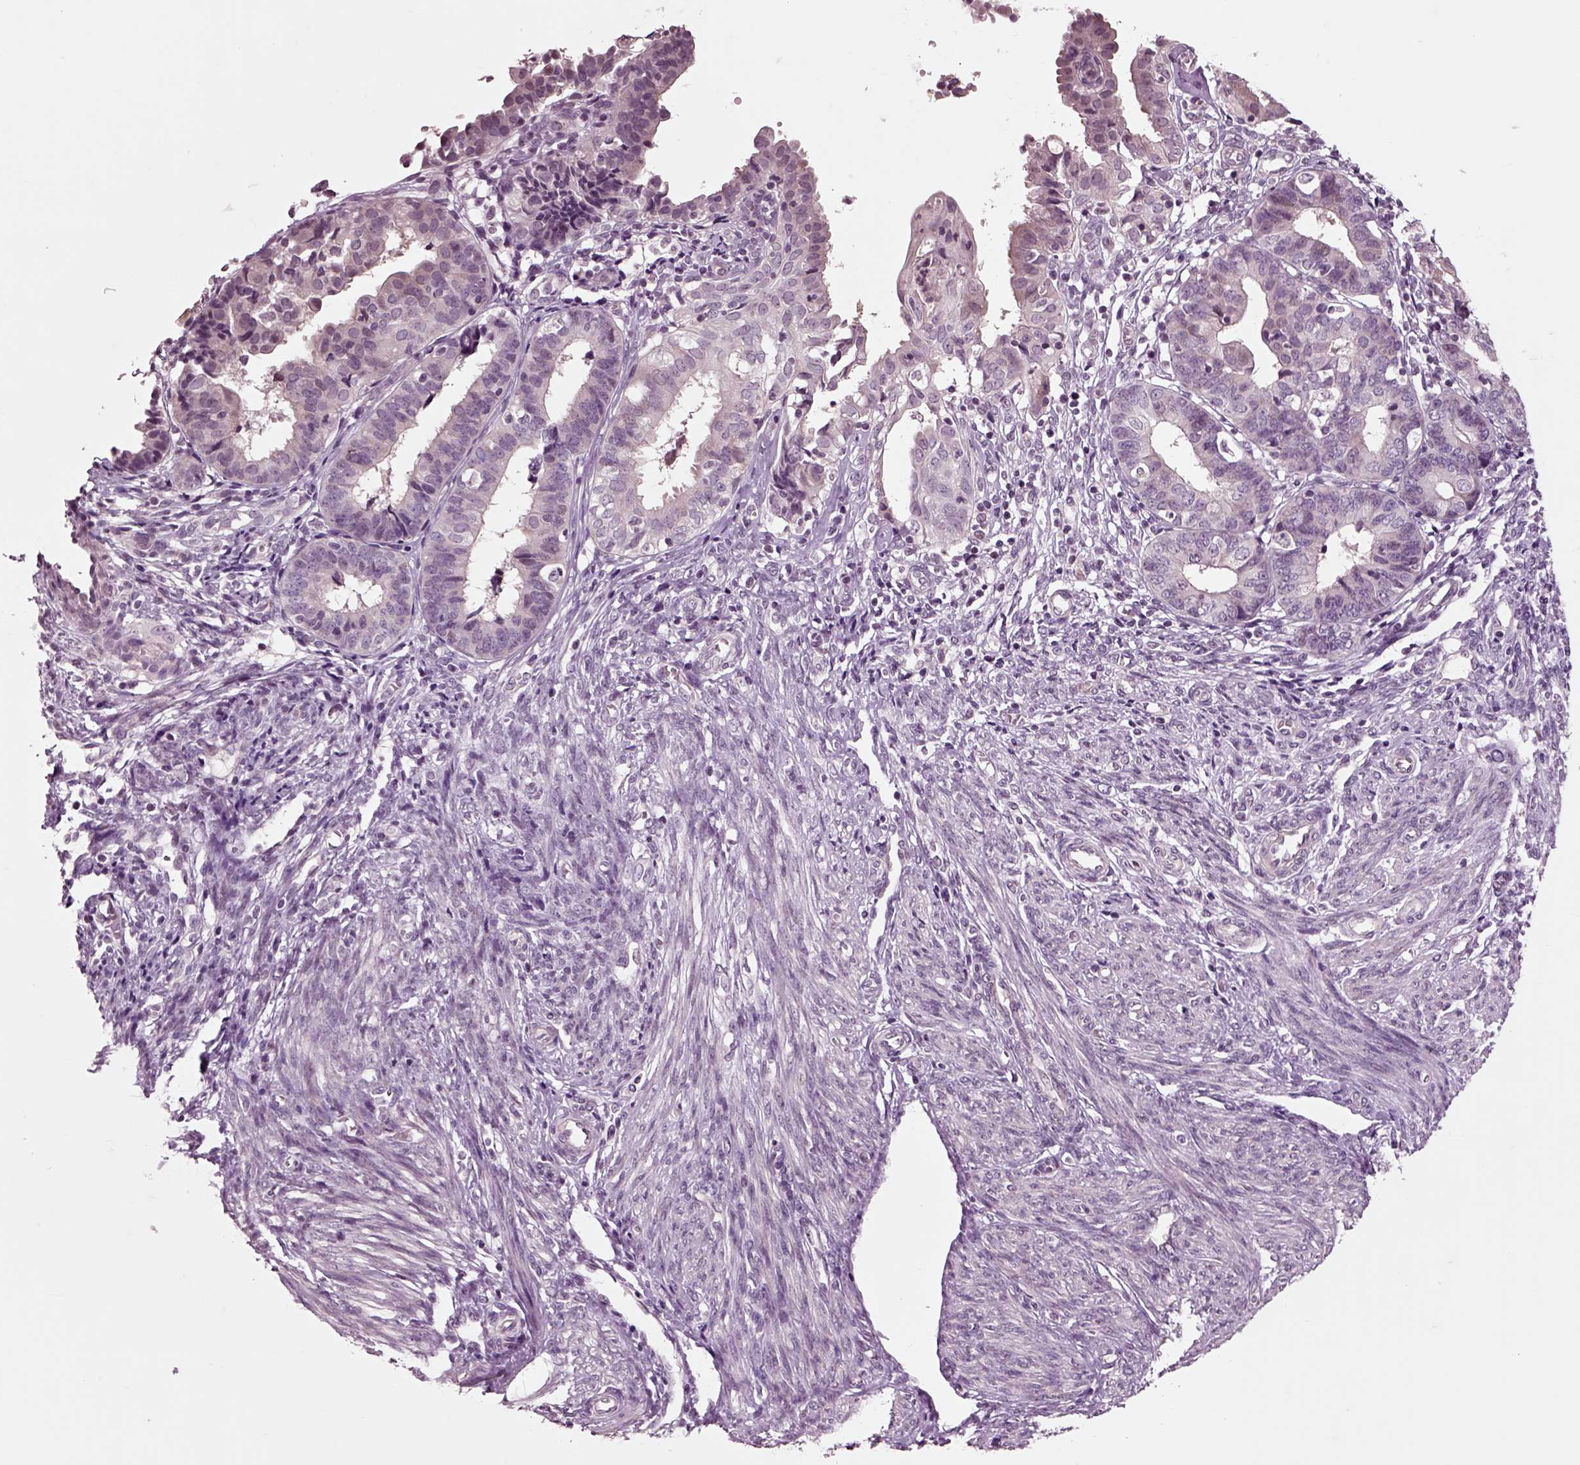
{"staining": {"intensity": "negative", "quantity": "none", "location": "none"}, "tissue": "endometrial cancer", "cell_type": "Tumor cells", "image_type": "cancer", "snomed": [{"axis": "morphology", "description": "Adenocarcinoma, NOS"}, {"axis": "topography", "description": "Endometrium"}], "caption": "Tumor cells show no significant protein positivity in endometrial cancer. (DAB (3,3'-diaminobenzidine) immunohistochemistry with hematoxylin counter stain).", "gene": "CHGB", "patient": {"sex": "female", "age": 68}}